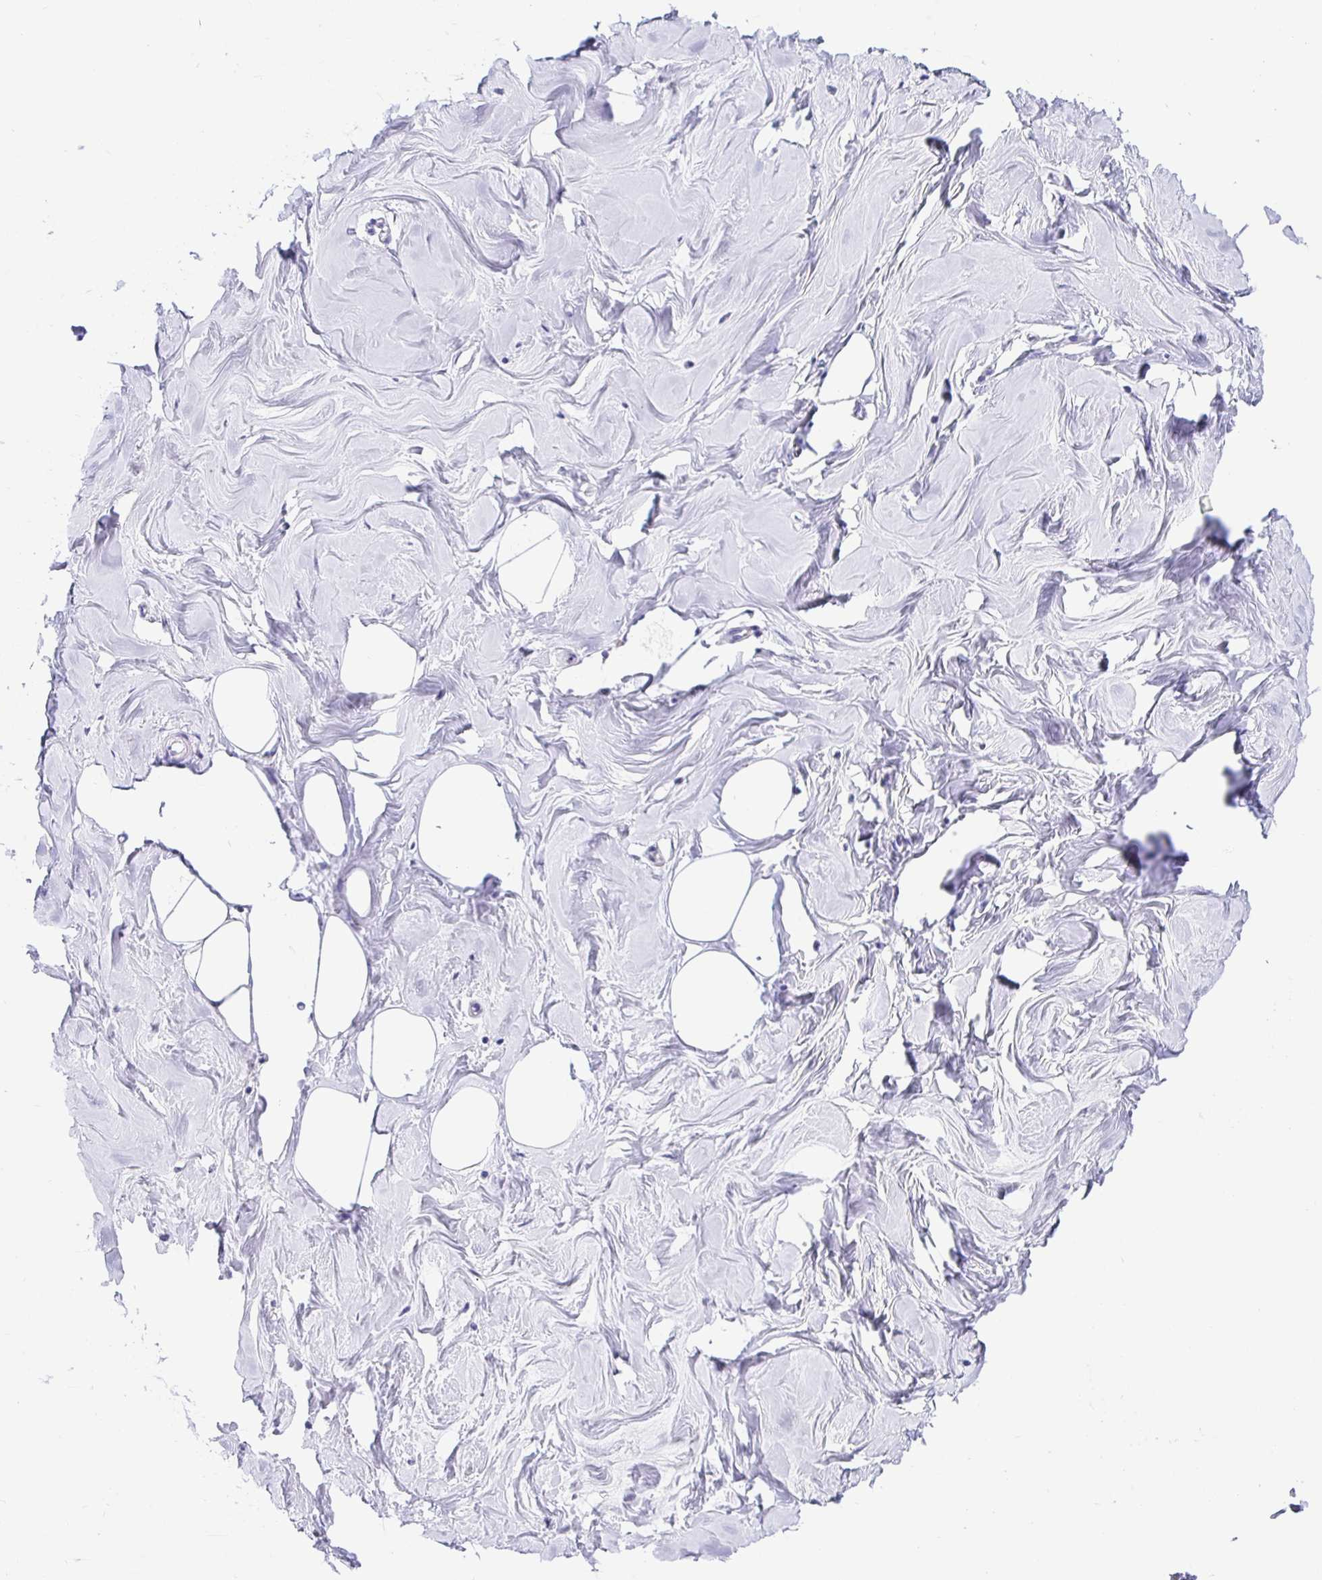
{"staining": {"intensity": "negative", "quantity": "none", "location": "none"}, "tissue": "breast", "cell_type": "Adipocytes", "image_type": "normal", "snomed": [{"axis": "morphology", "description": "Normal tissue, NOS"}, {"axis": "topography", "description": "Breast"}], "caption": "Human breast stained for a protein using immunohistochemistry (IHC) shows no positivity in adipocytes.", "gene": "PRAMEF18", "patient": {"sex": "female", "age": 27}}